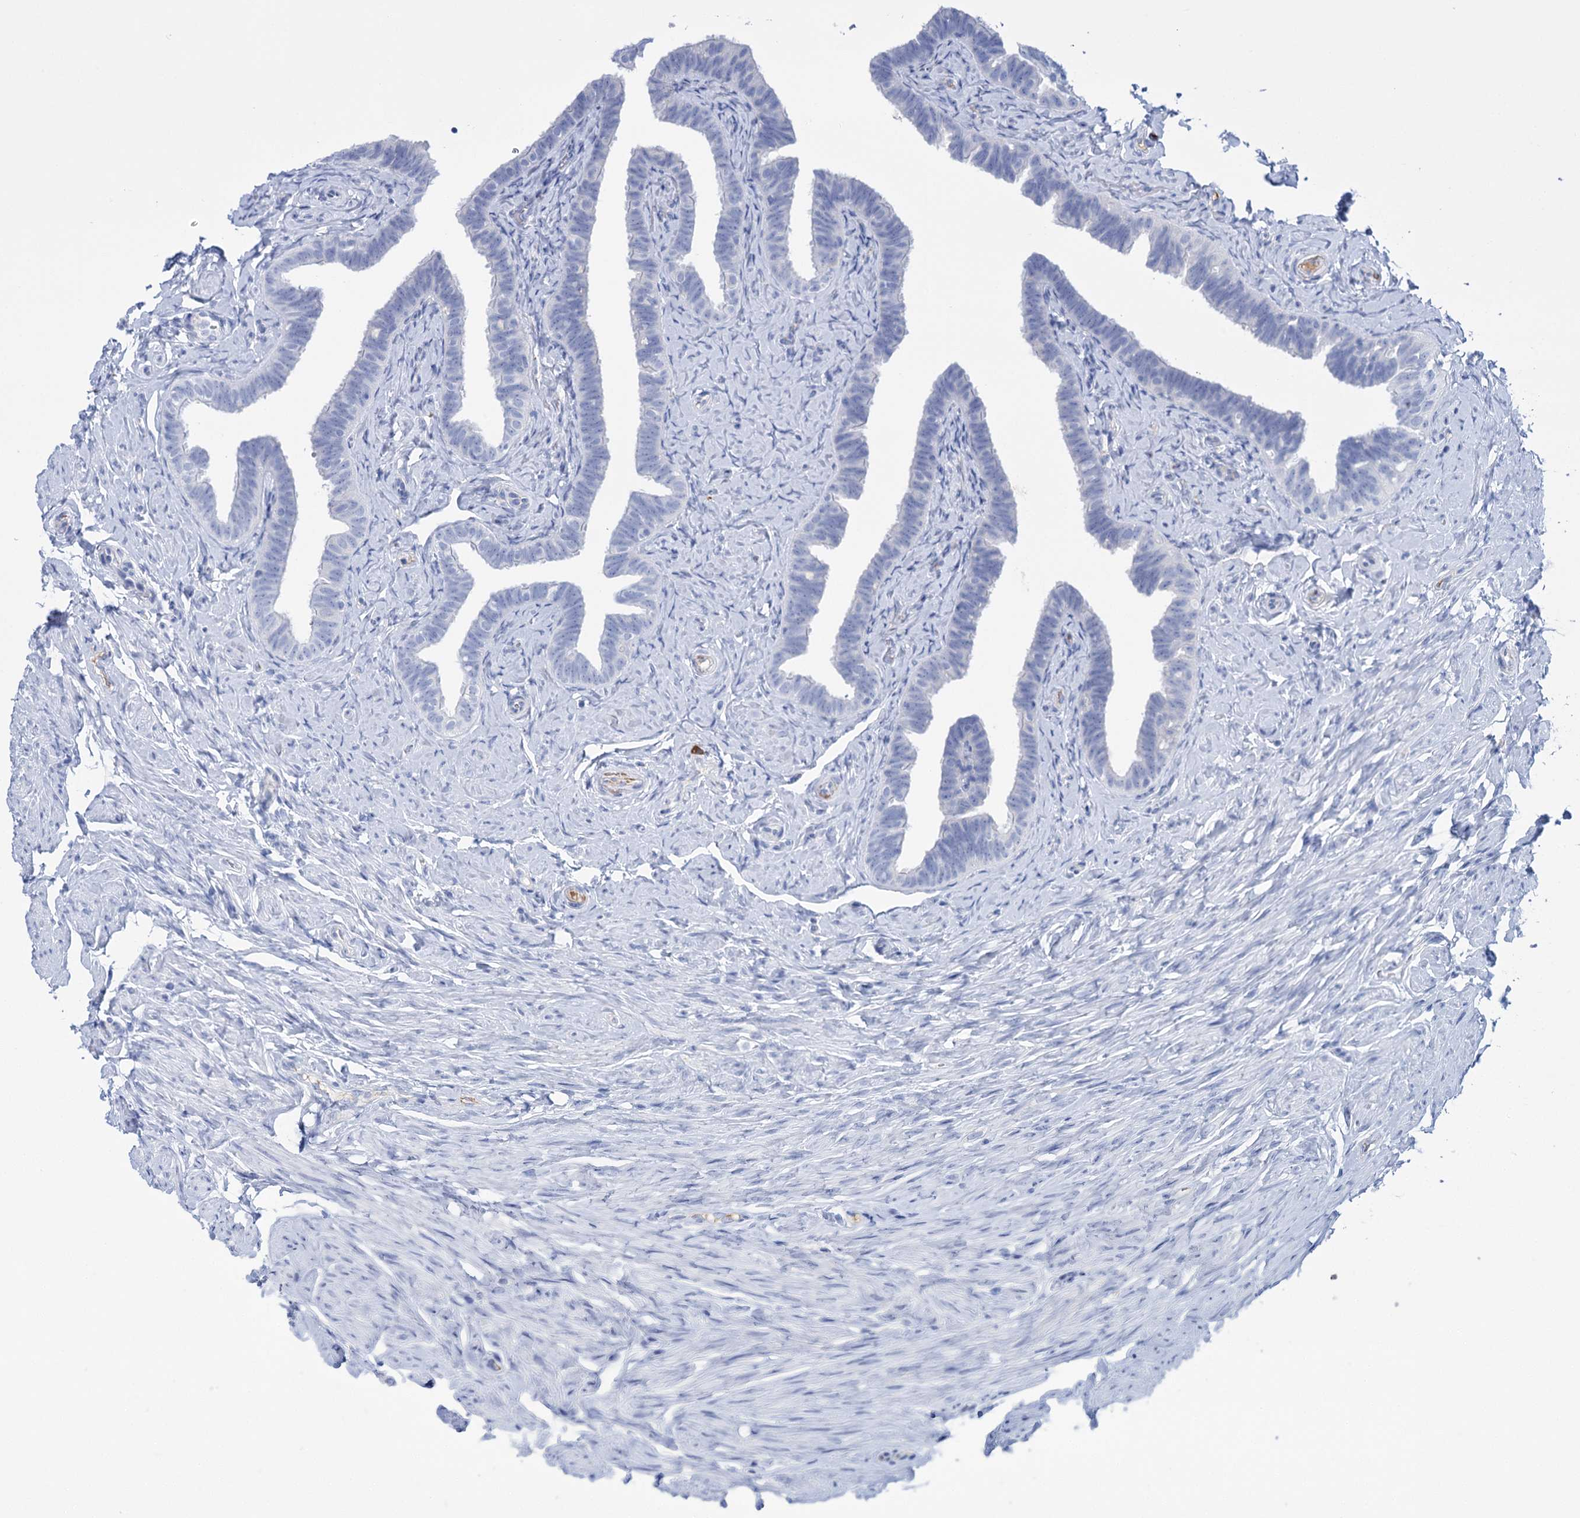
{"staining": {"intensity": "negative", "quantity": "none", "location": "none"}, "tissue": "fallopian tube", "cell_type": "Glandular cells", "image_type": "normal", "snomed": [{"axis": "morphology", "description": "Normal tissue, NOS"}, {"axis": "topography", "description": "Fallopian tube"}], "caption": "Immunohistochemistry of benign human fallopian tube demonstrates no staining in glandular cells.", "gene": "FBXW12", "patient": {"sex": "female", "age": 39}}